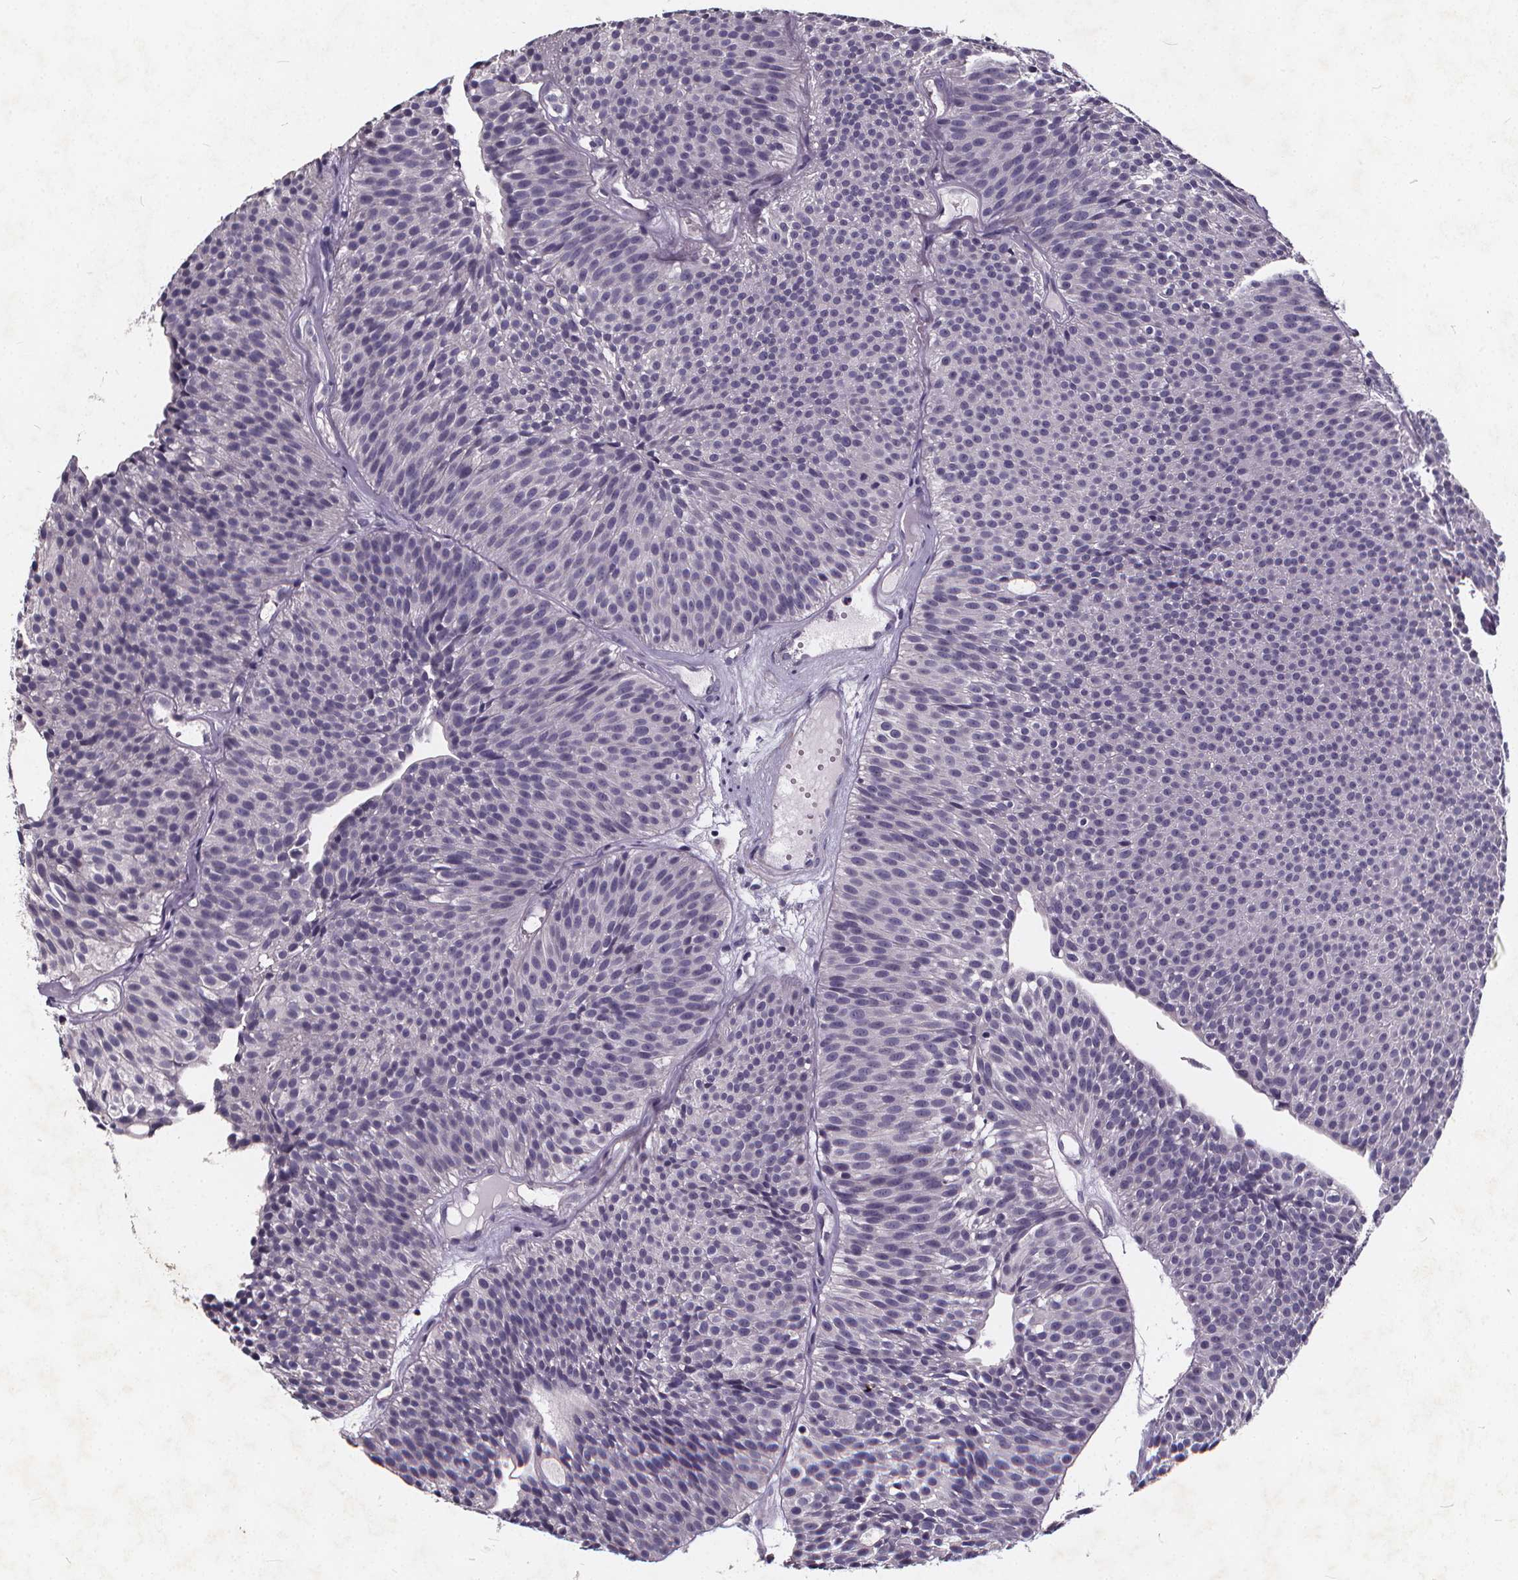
{"staining": {"intensity": "negative", "quantity": "none", "location": "none"}, "tissue": "urothelial cancer", "cell_type": "Tumor cells", "image_type": "cancer", "snomed": [{"axis": "morphology", "description": "Urothelial carcinoma, Low grade"}, {"axis": "topography", "description": "Urinary bladder"}], "caption": "Immunohistochemistry (IHC) of human urothelial cancer displays no staining in tumor cells.", "gene": "TSPAN14", "patient": {"sex": "male", "age": 63}}